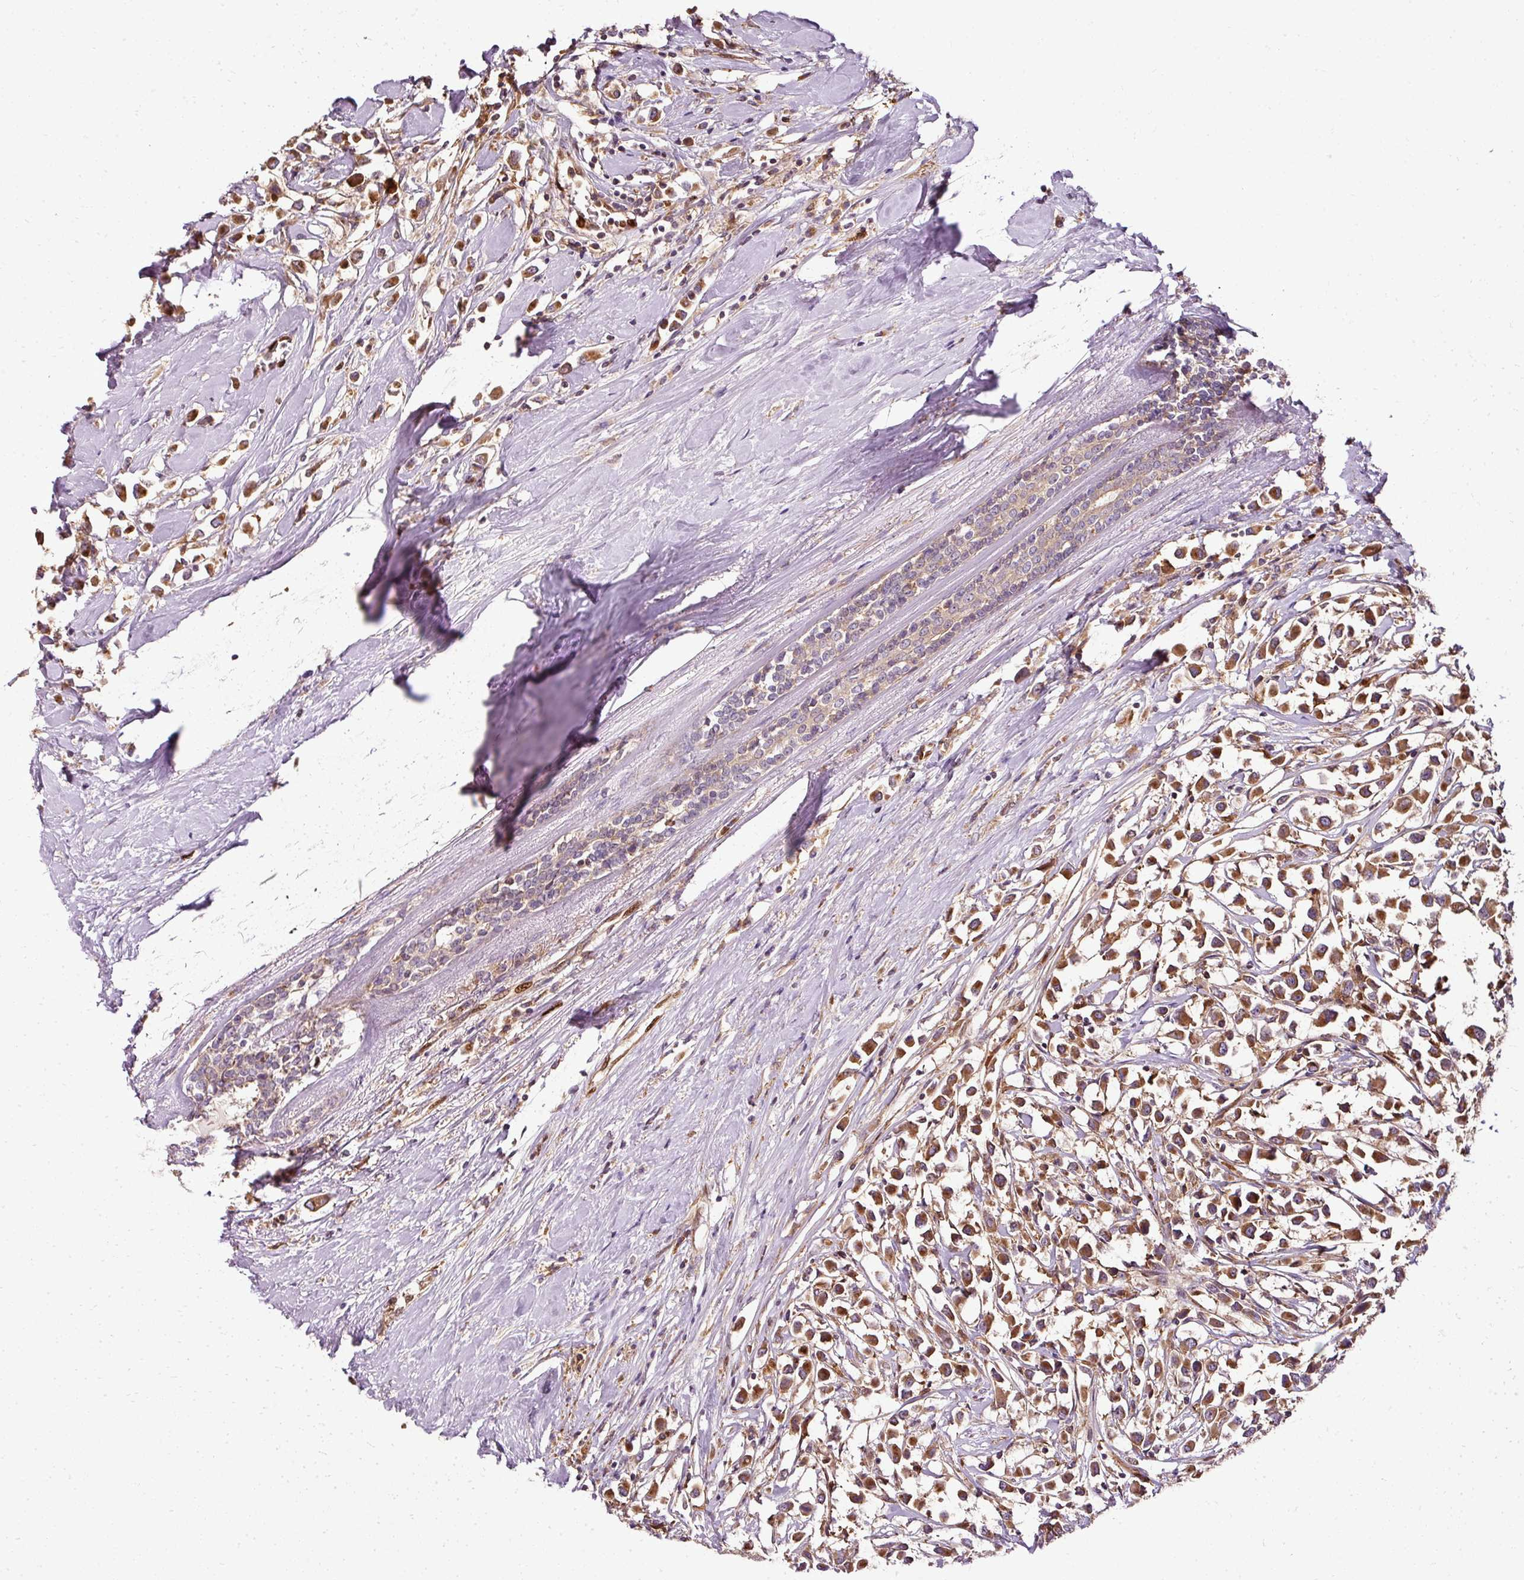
{"staining": {"intensity": "strong", "quantity": ">75%", "location": "cytoplasmic/membranous"}, "tissue": "breast cancer", "cell_type": "Tumor cells", "image_type": "cancer", "snomed": [{"axis": "morphology", "description": "Duct carcinoma"}, {"axis": "topography", "description": "Breast"}], "caption": "Immunohistochemistry staining of breast cancer, which reveals high levels of strong cytoplasmic/membranous expression in about >75% of tumor cells indicating strong cytoplasmic/membranous protein positivity. The staining was performed using DAB (brown) for protein detection and nuclei were counterstained in hematoxylin (blue).", "gene": "NAPA", "patient": {"sex": "female", "age": 61}}